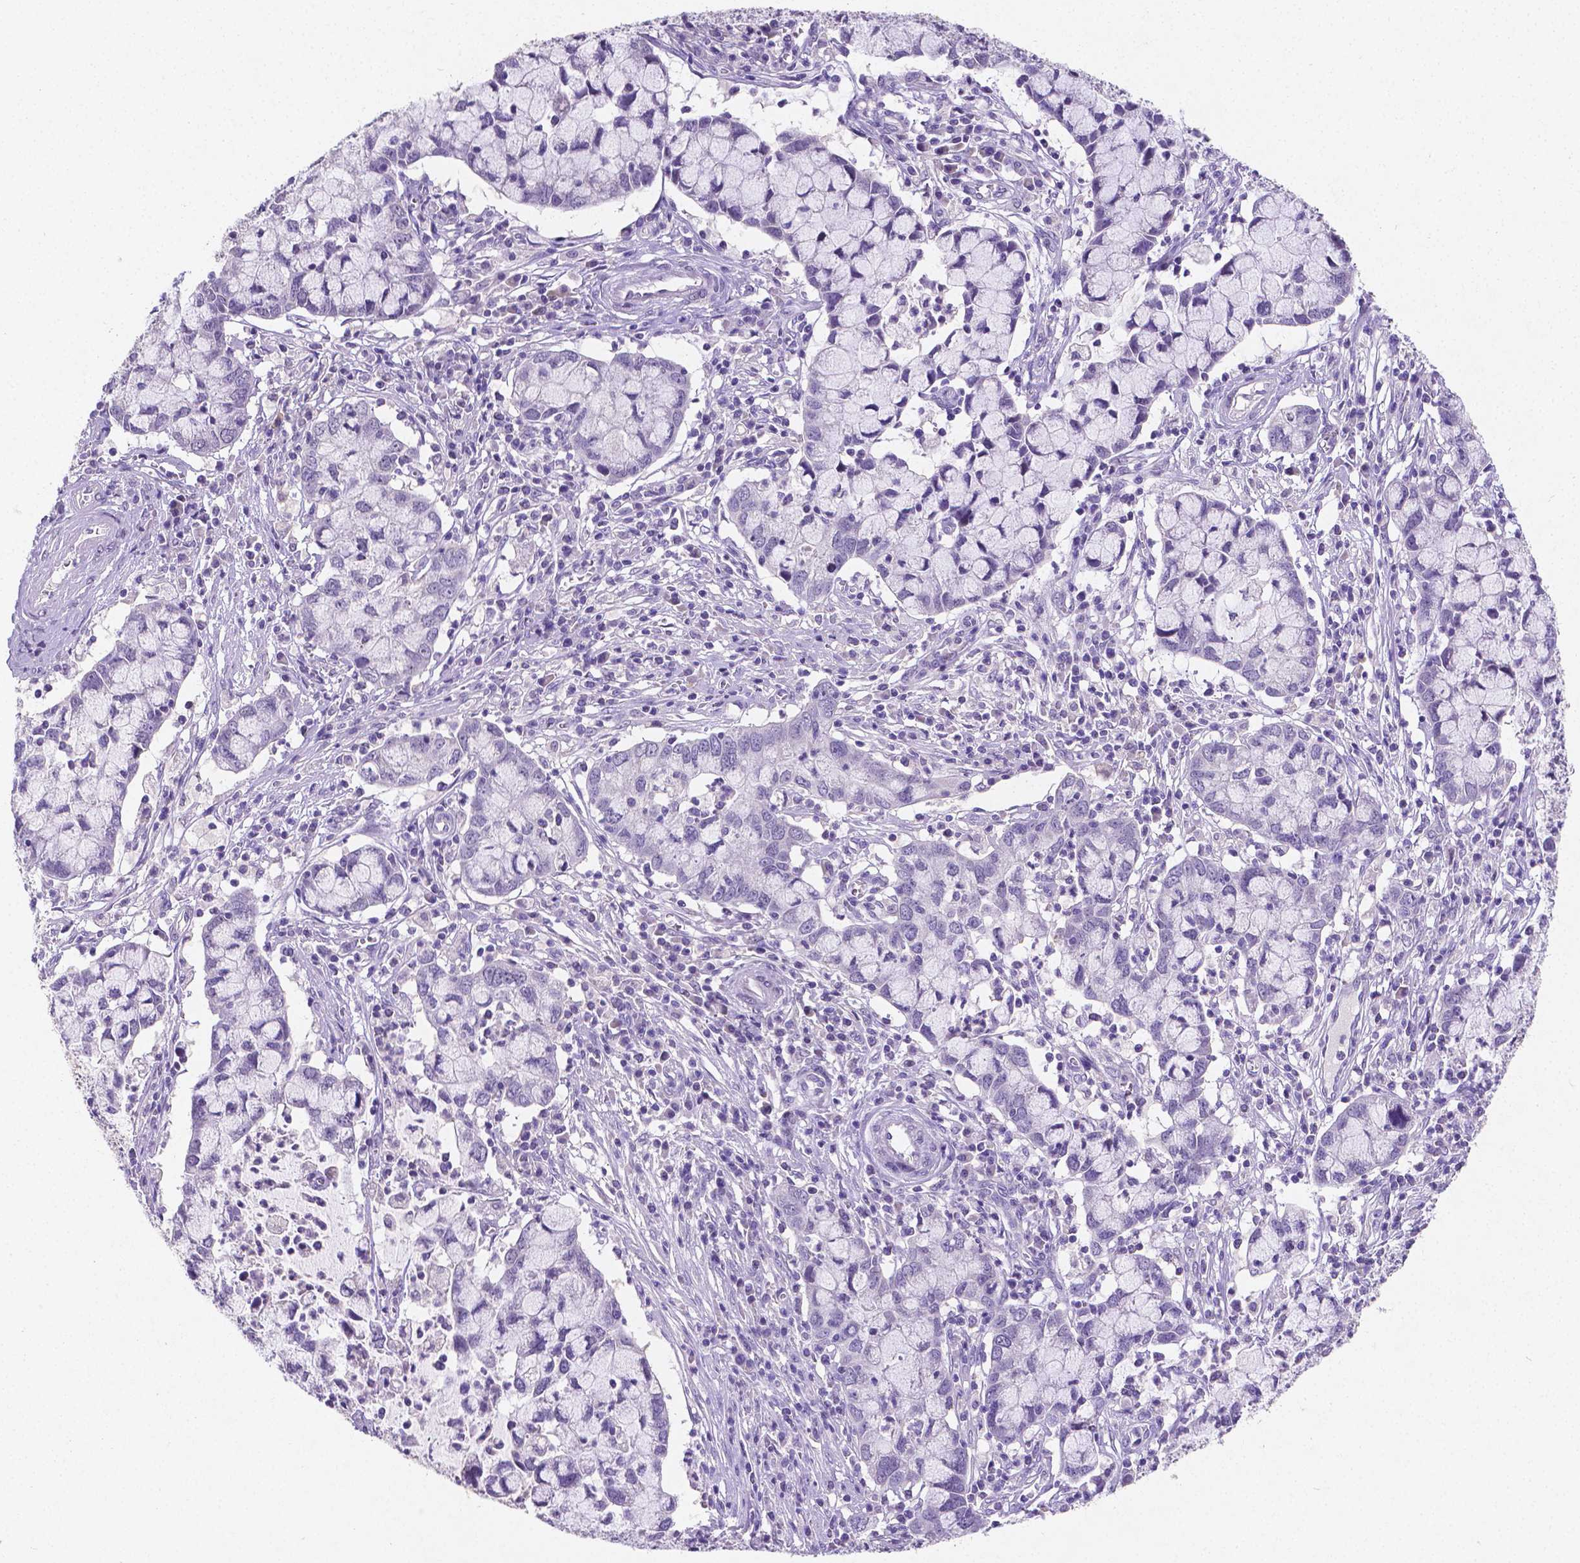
{"staining": {"intensity": "negative", "quantity": "none", "location": "none"}, "tissue": "cervical cancer", "cell_type": "Tumor cells", "image_type": "cancer", "snomed": [{"axis": "morphology", "description": "Adenocarcinoma, NOS"}, {"axis": "topography", "description": "Cervix"}], "caption": "Immunohistochemical staining of human cervical cancer (adenocarcinoma) exhibits no significant staining in tumor cells. (Immunohistochemistry (ihc), brightfield microscopy, high magnification).", "gene": "SATB2", "patient": {"sex": "female", "age": 40}}